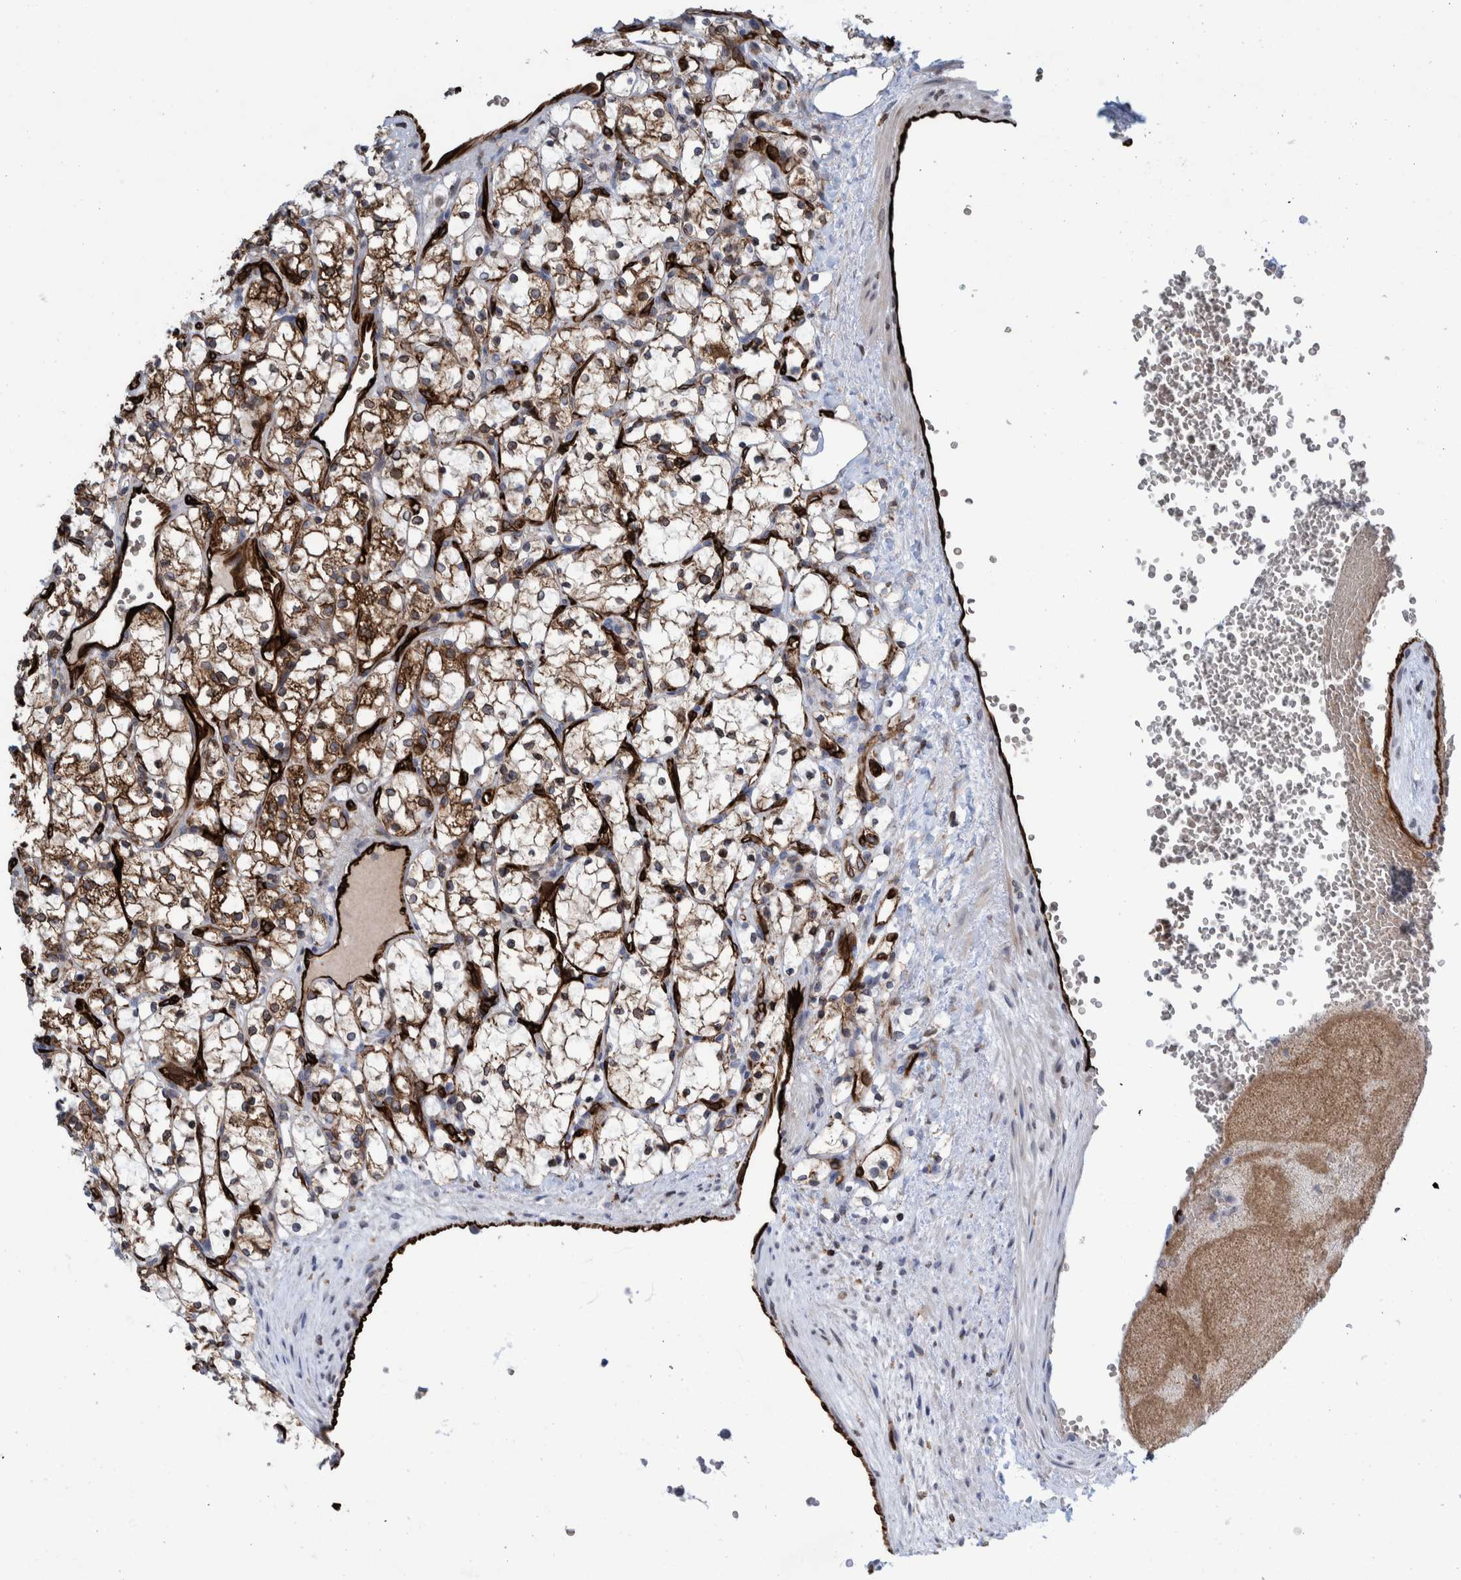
{"staining": {"intensity": "moderate", "quantity": "25%-75%", "location": "cytoplasmic/membranous"}, "tissue": "renal cancer", "cell_type": "Tumor cells", "image_type": "cancer", "snomed": [{"axis": "morphology", "description": "Adenocarcinoma, NOS"}, {"axis": "topography", "description": "Kidney"}], "caption": "Adenocarcinoma (renal) stained with DAB (3,3'-diaminobenzidine) IHC reveals medium levels of moderate cytoplasmic/membranous expression in approximately 25%-75% of tumor cells.", "gene": "THEM6", "patient": {"sex": "female", "age": 69}}